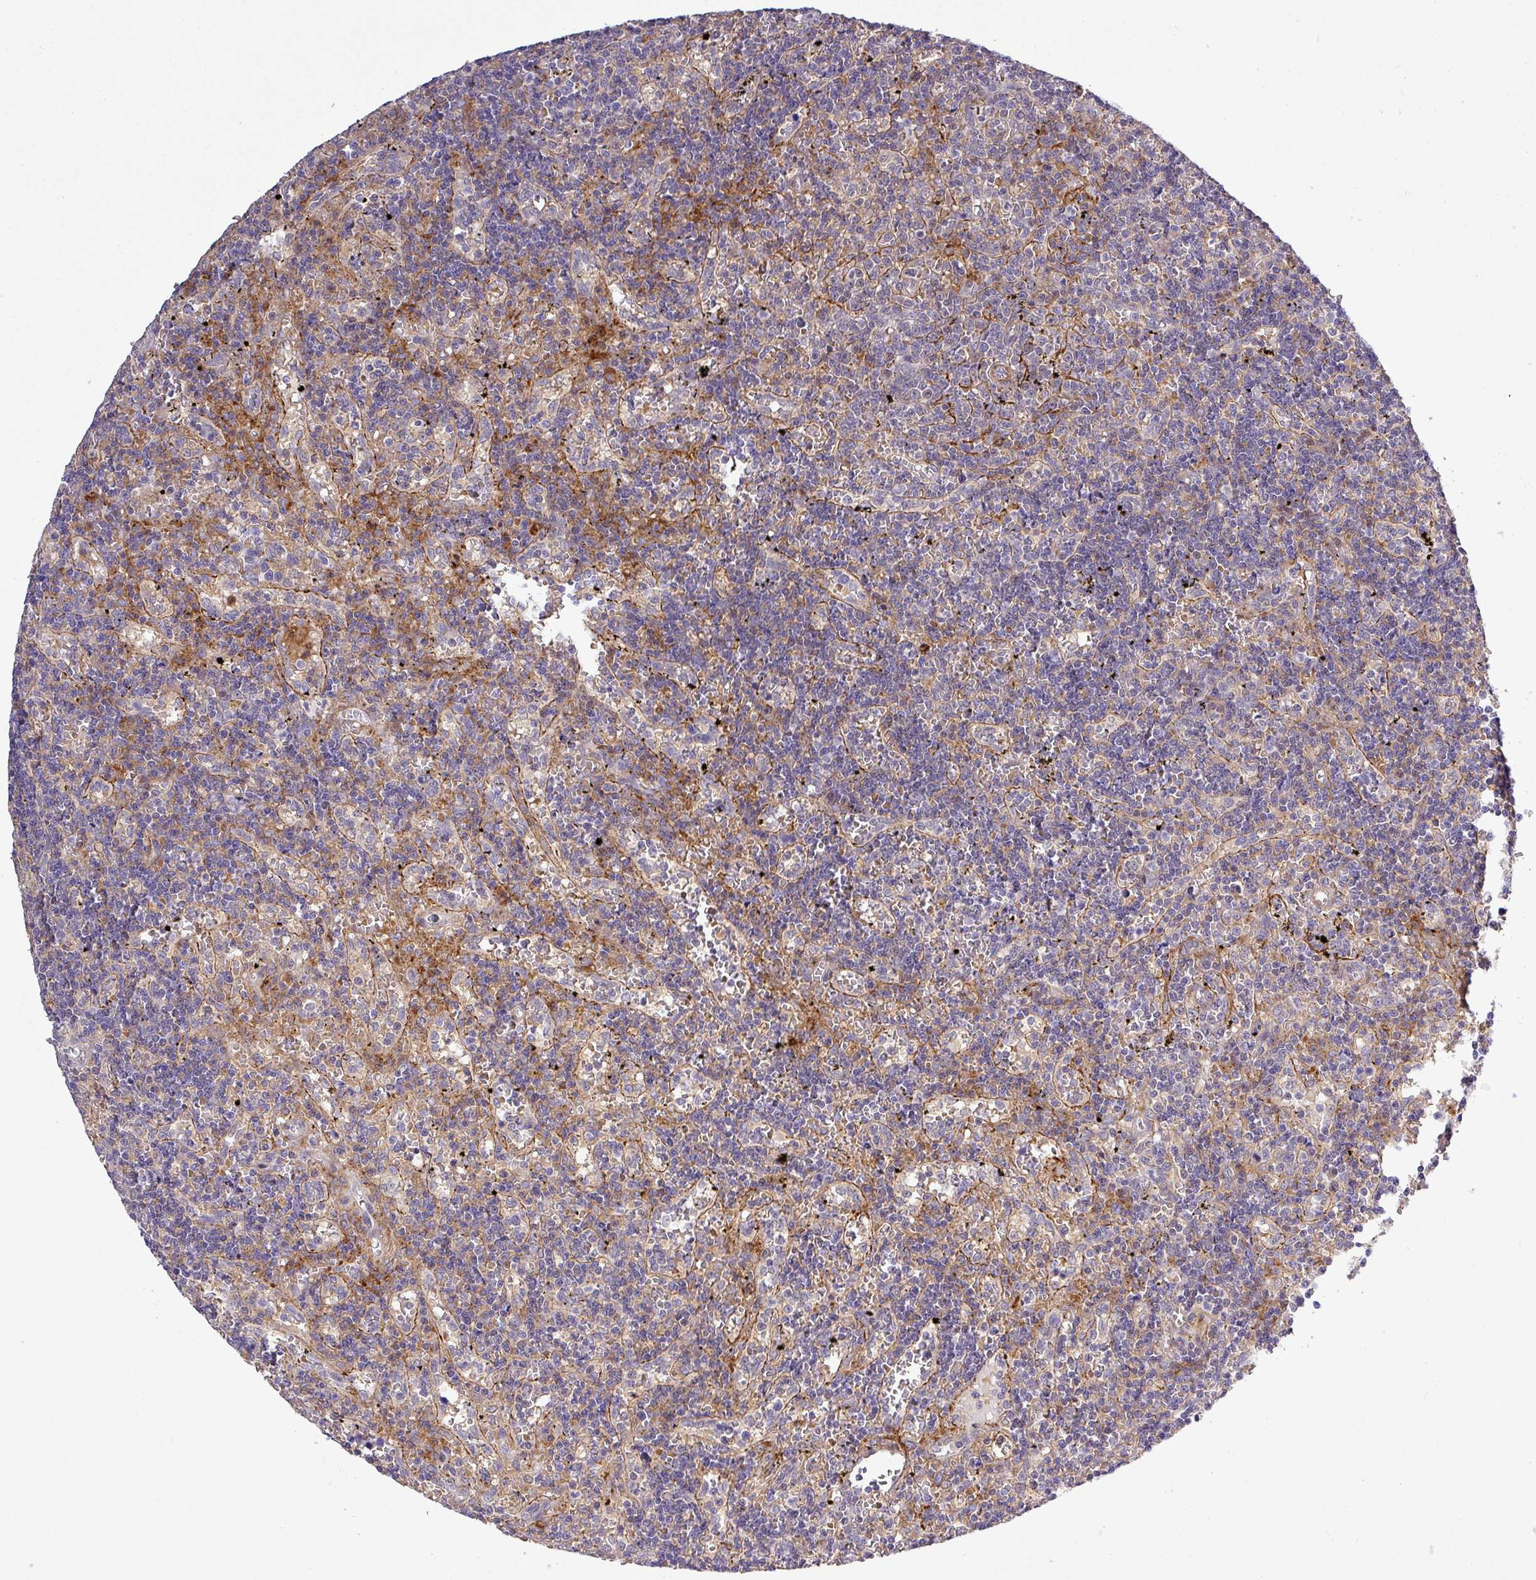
{"staining": {"intensity": "negative", "quantity": "none", "location": "none"}, "tissue": "lymphoma", "cell_type": "Tumor cells", "image_type": "cancer", "snomed": [{"axis": "morphology", "description": "Malignant lymphoma, non-Hodgkin's type, Low grade"}, {"axis": "topography", "description": "Spleen"}], "caption": "Immunohistochemistry image of low-grade malignant lymphoma, non-Hodgkin's type stained for a protein (brown), which displays no staining in tumor cells. Brightfield microscopy of IHC stained with DAB (3,3'-diaminobenzidine) (brown) and hematoxylin (blue), captured at high magnification.", "gene": "TPRA1", "patient": {"sex": "male", "age": 60}}